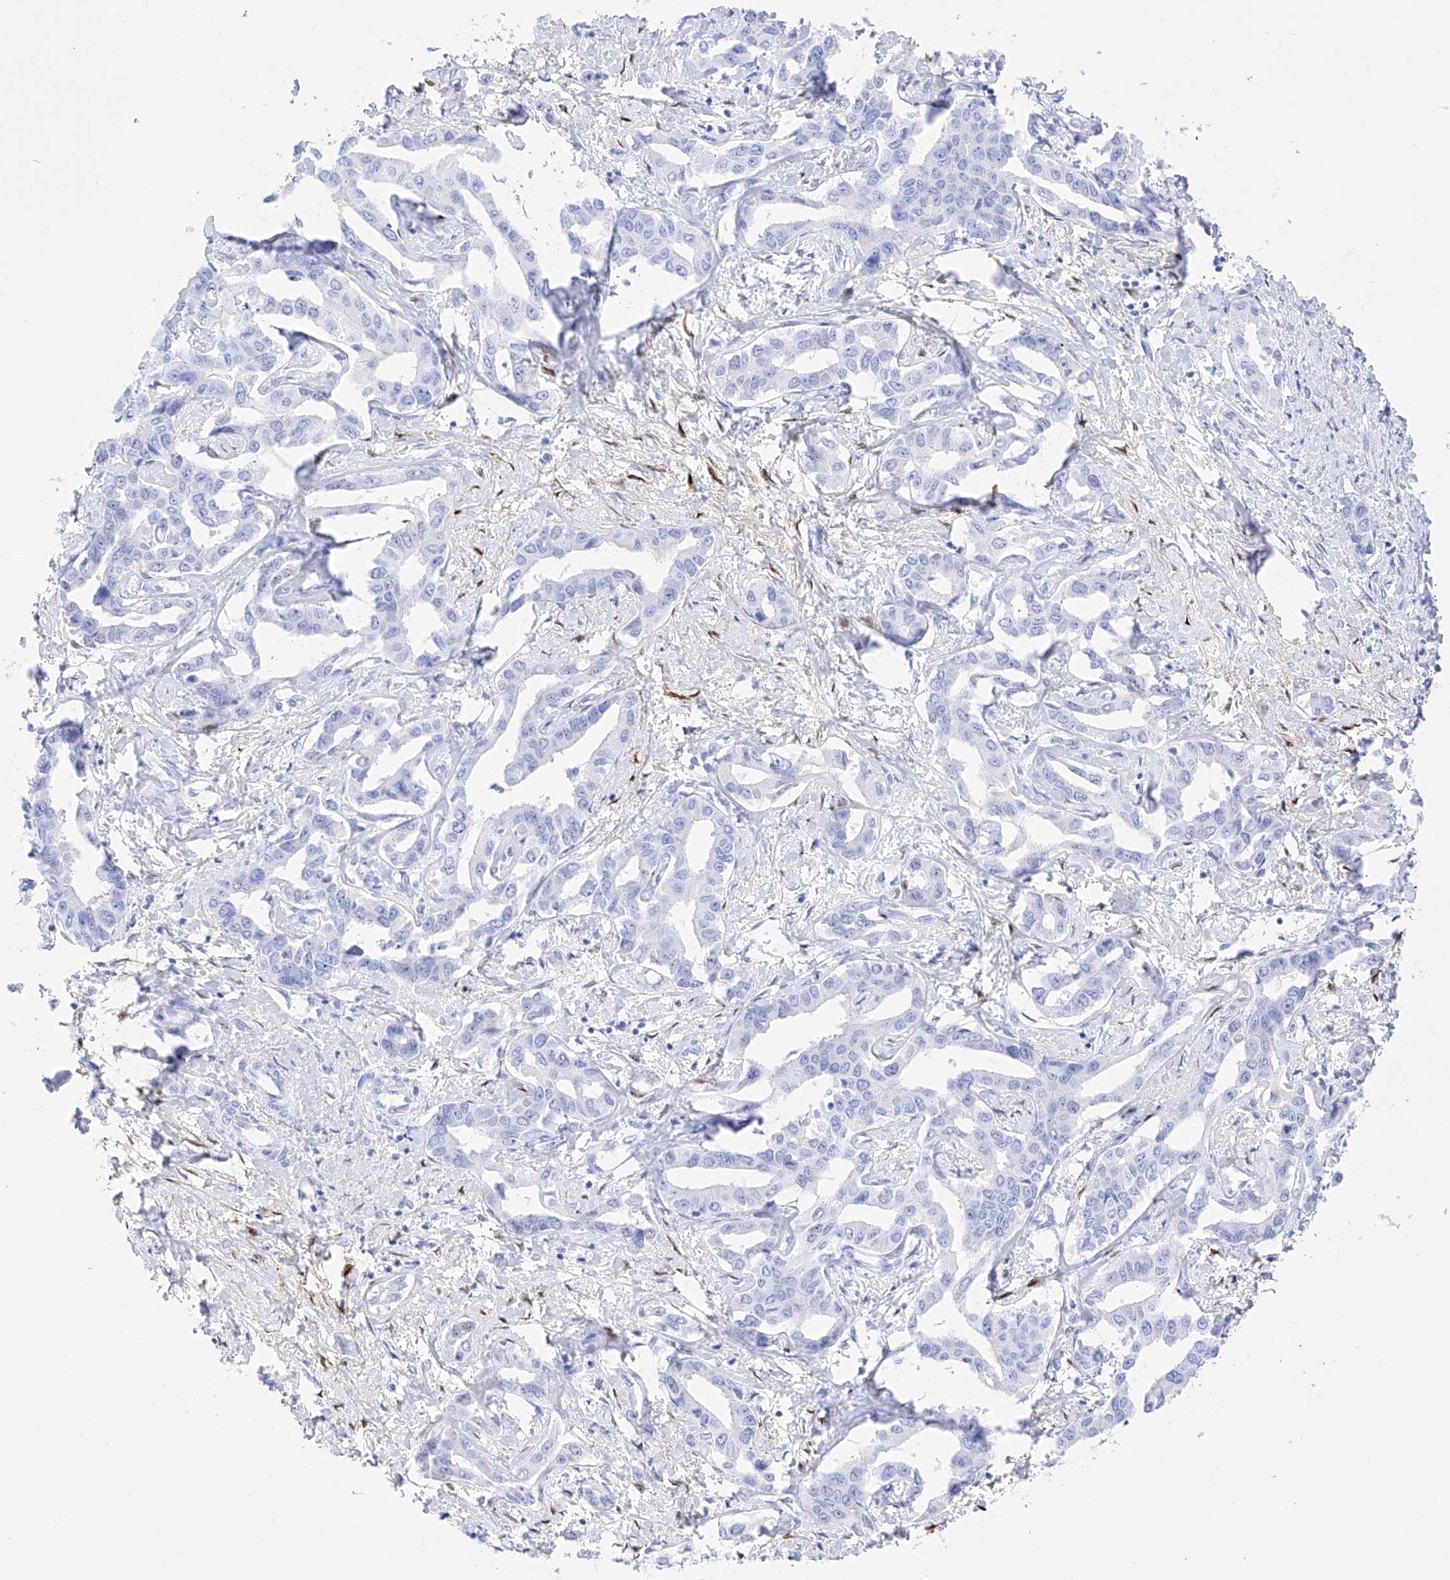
{"staining": {"intensity": "negative", "quantity": "none", "location": "none"}, "tissue": "liver cancer", "cell_type": "Tumor cells", "image_type": "cancer", "snomed": [{"axis": "morphology", "description": "Cholangiocarcinoma"}, {"axis": "topography", "description": "Liver"}], "caption": "Human liver cholangiocarcinoma stained for a protein using IHC exhibits no positivity in tumor cells.", "gene": "TRPC7", "patient": {"sex": "male", "age": 59}}